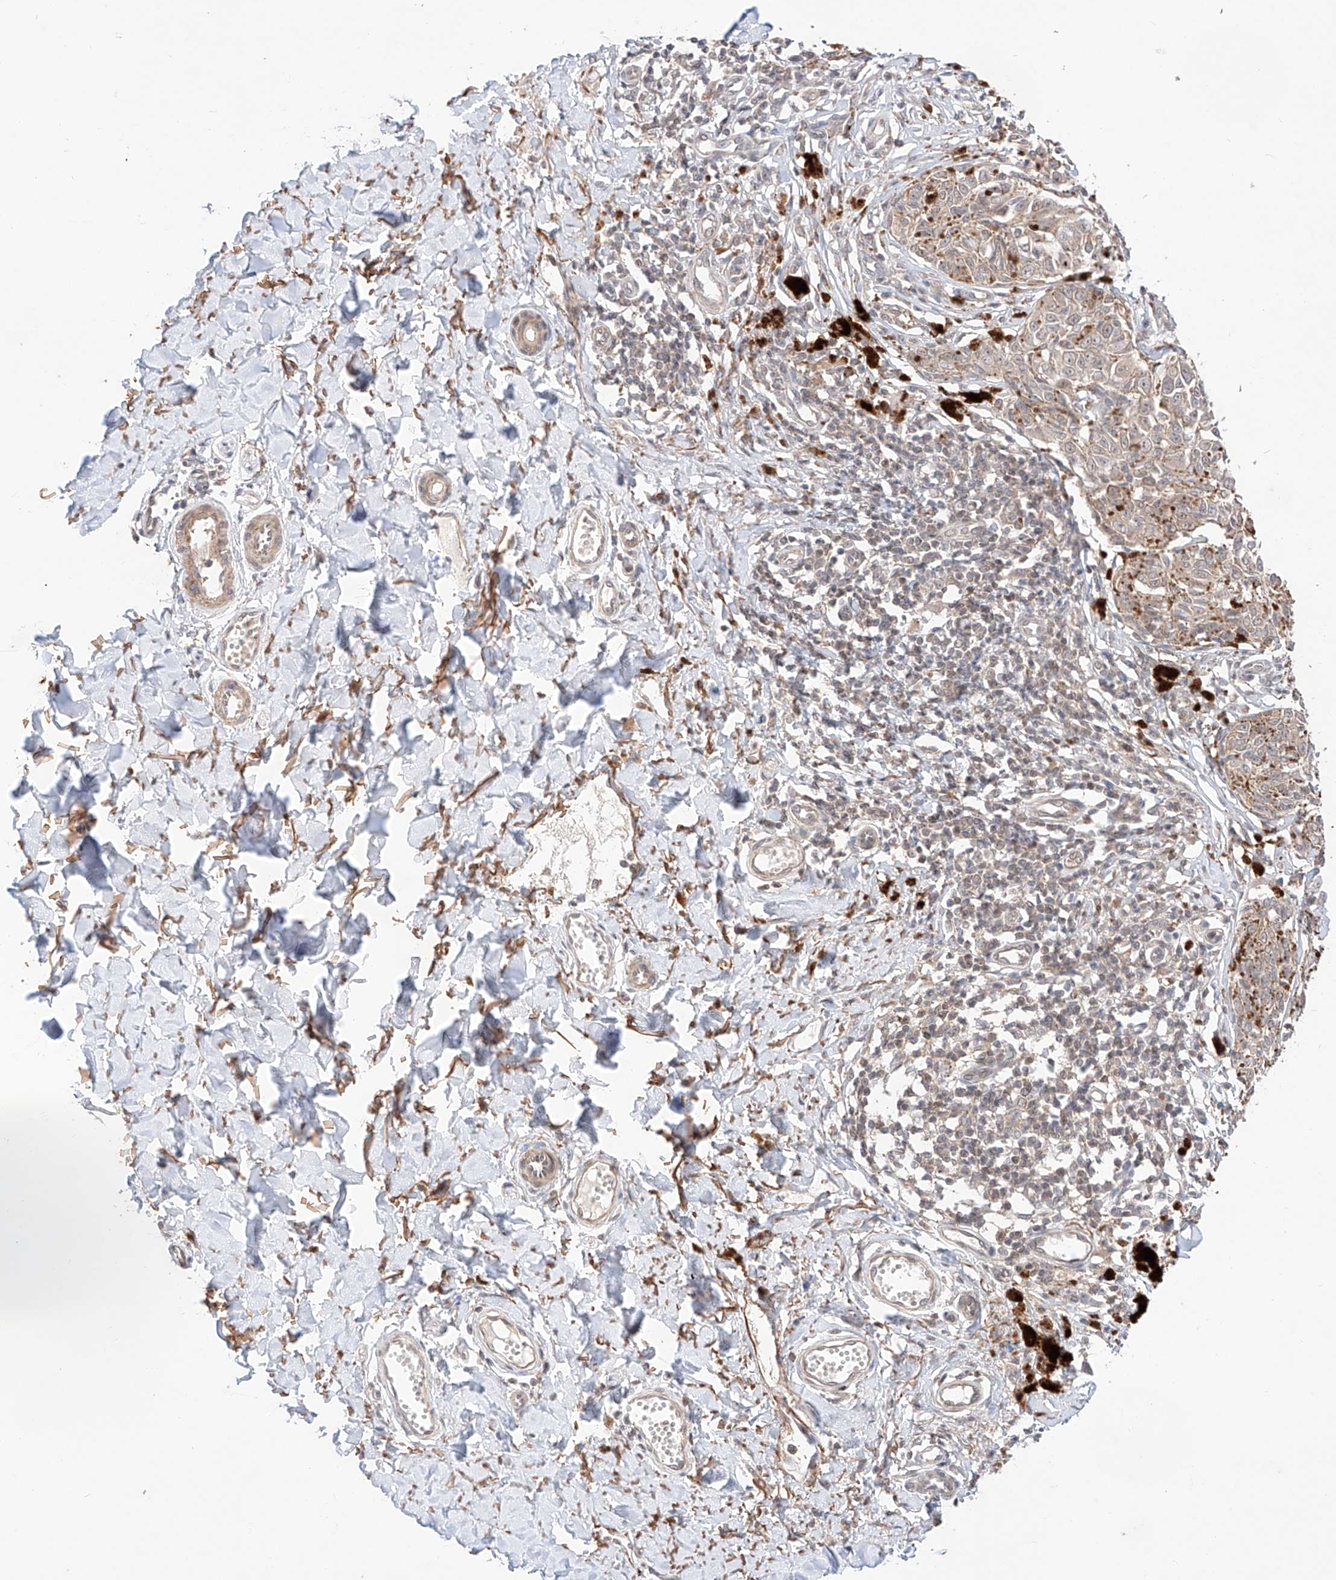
{"staining": {"intensity": "weak", "quantity": "<25%", "location": "cytoplasmic/membranous"}, "tissue": "melanoma", "cell_type": "Tumor cells", "image_type": "cancer", "snomed": [{"axis": "morphology", "description": "Malignant melanoma, NOS"}, {"axis": "topography", "description": "Skin"}], "caption": "DAB (3,3'-diaminobenzidine) immunohistochemical staining of human malignant melanoma exhibits no significant positivity in tumor cells. (DAB immunohistochemistry with hematoxylin counter stain).", "gene": "TSR2", "patient": {"sex": "male", "age": 53}}